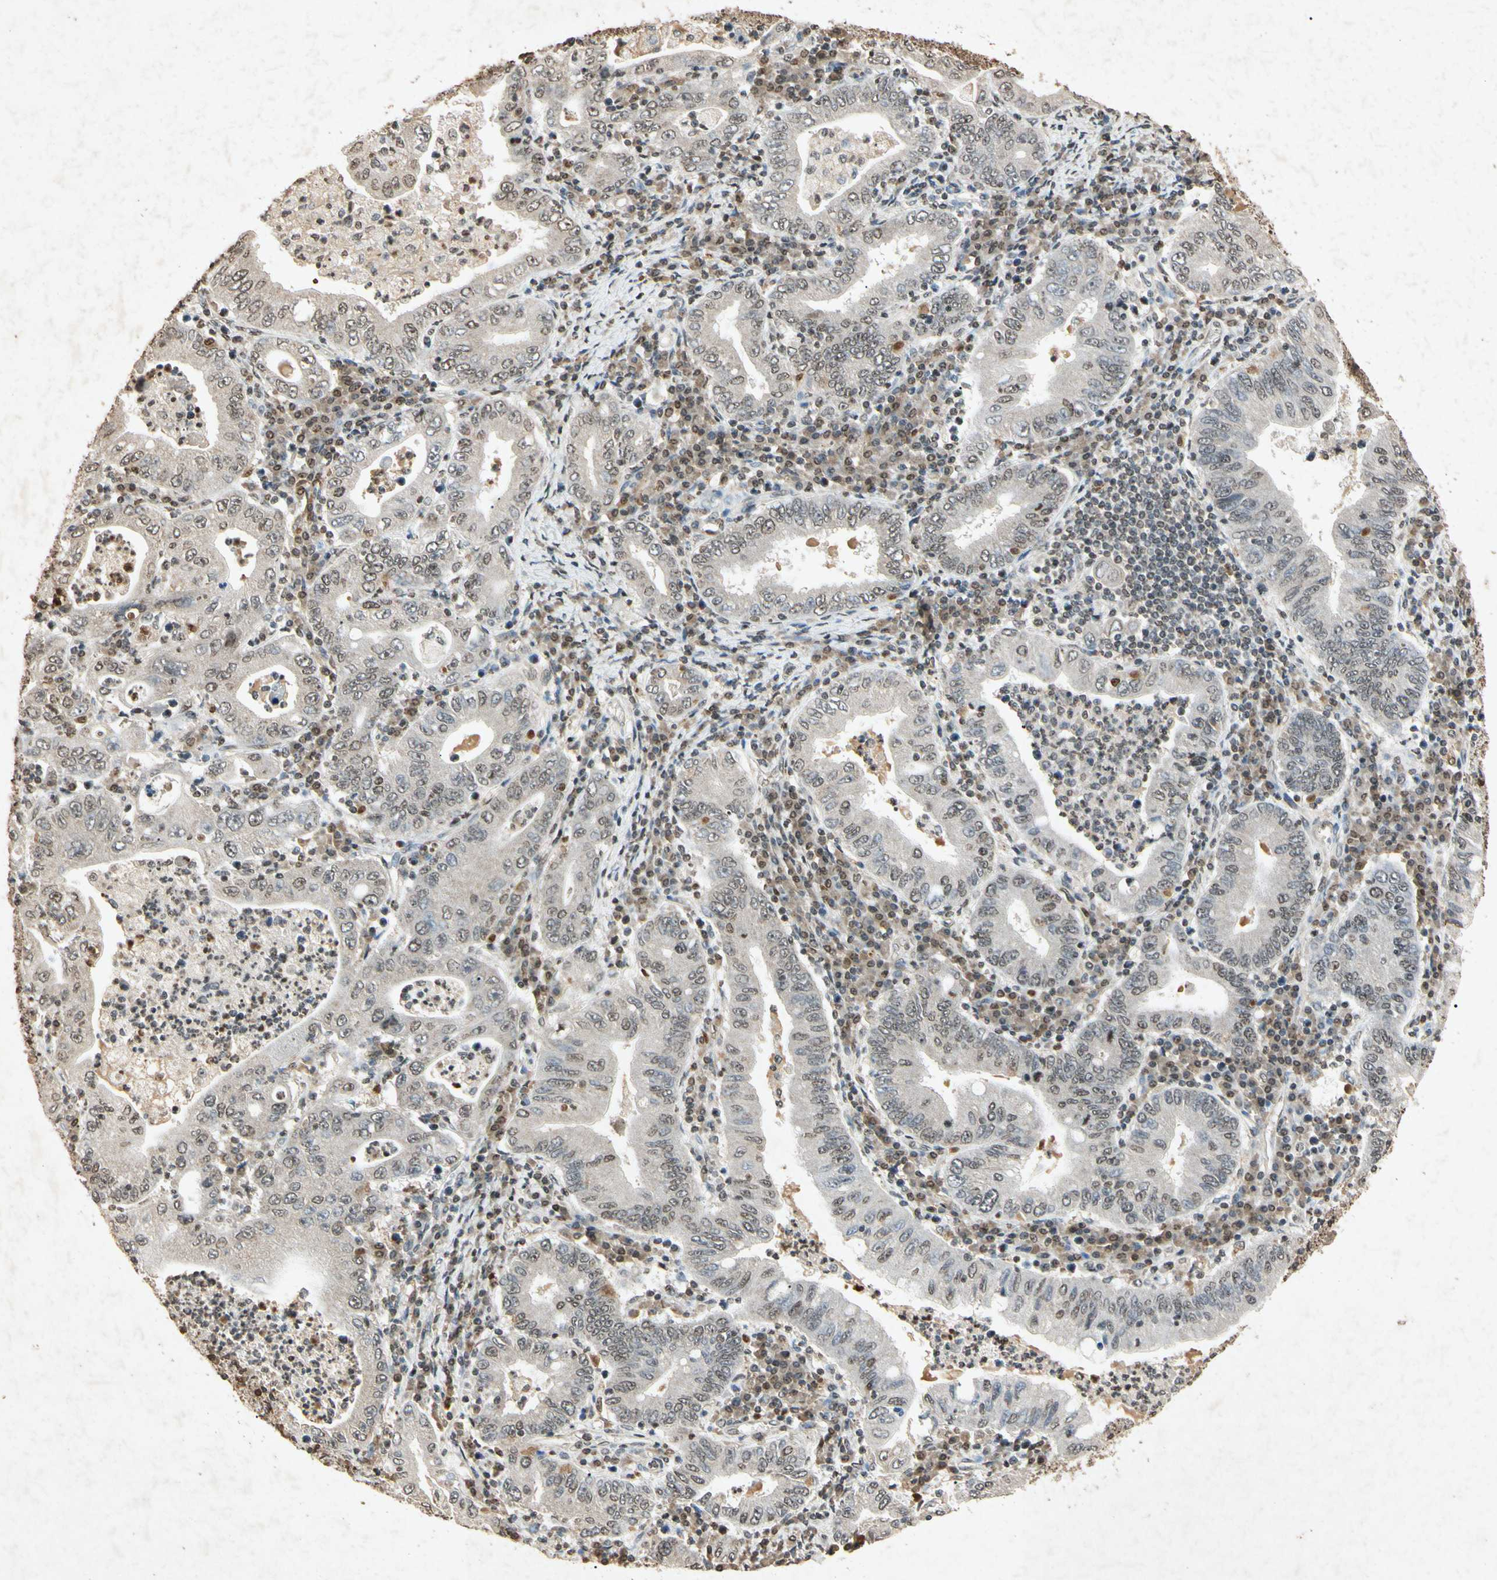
{"staining": {"intensity": "weak", "quantity": "25%-75%", "location": "cytoplasmic/membranous,nuclear"}, "tissue": "stomach cancer", "cell_type": "Tumor cells", "image_type": "cancer", "snomed": [{"axis": "morphology", "description": "Normal tissue, NOS"}, {"axis": "morphology", "description": "Adenocarcinoma, NOS"}, {"axis": "topography", "description": "Esophagus"}, {"axis": "topography", "description": "Stomach, upper"}, {"axis": "topography", "description": "Peripheral nerve tissue"}], "caption": "Immunohistochemical staining of human adenocarcinoma (stomach) shows low levels of weak cytoplasmic/membranous and nuclear staining in about 25%-75% of tumor cells.", "gene": "MSRB1", "patient": {"sex": "male", "age": 62}}